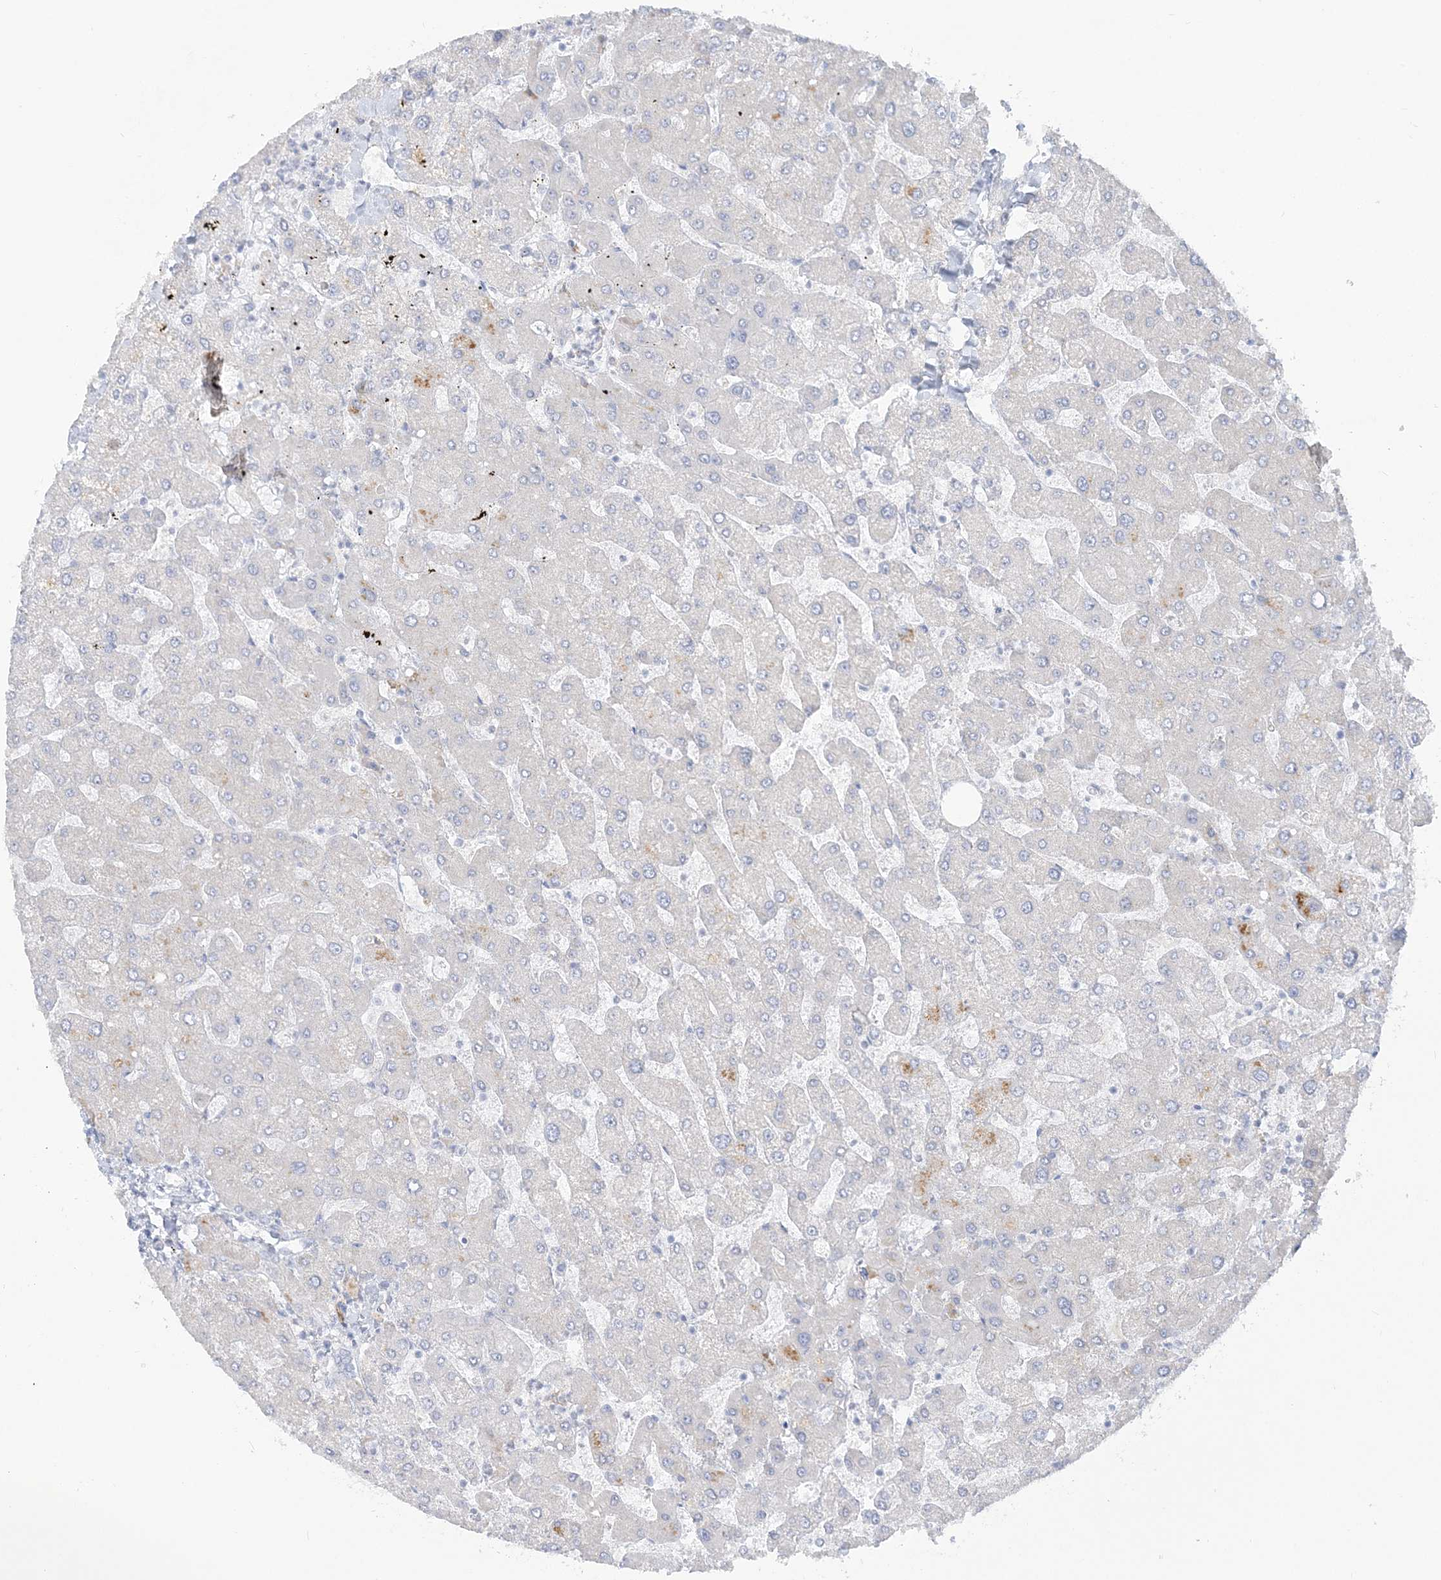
{"staining": {"intensity": "negative", "quantity": "none", "location": "none"}, "tissue": "liver", "cell_type": "Cholangiocytes", "image_type": "normal", "snomed": [{"axis": "morphology", "description": "Normal tissue, NOS"}, {"axis": "topography", "description": "Liver"}], "caption": "Immunohistochemical staining of unremarkable liver exhibits no significant positivity in cholangiocytes.", "gene": "PPIL6", "patient": {"sex": "male", "age": 55}}